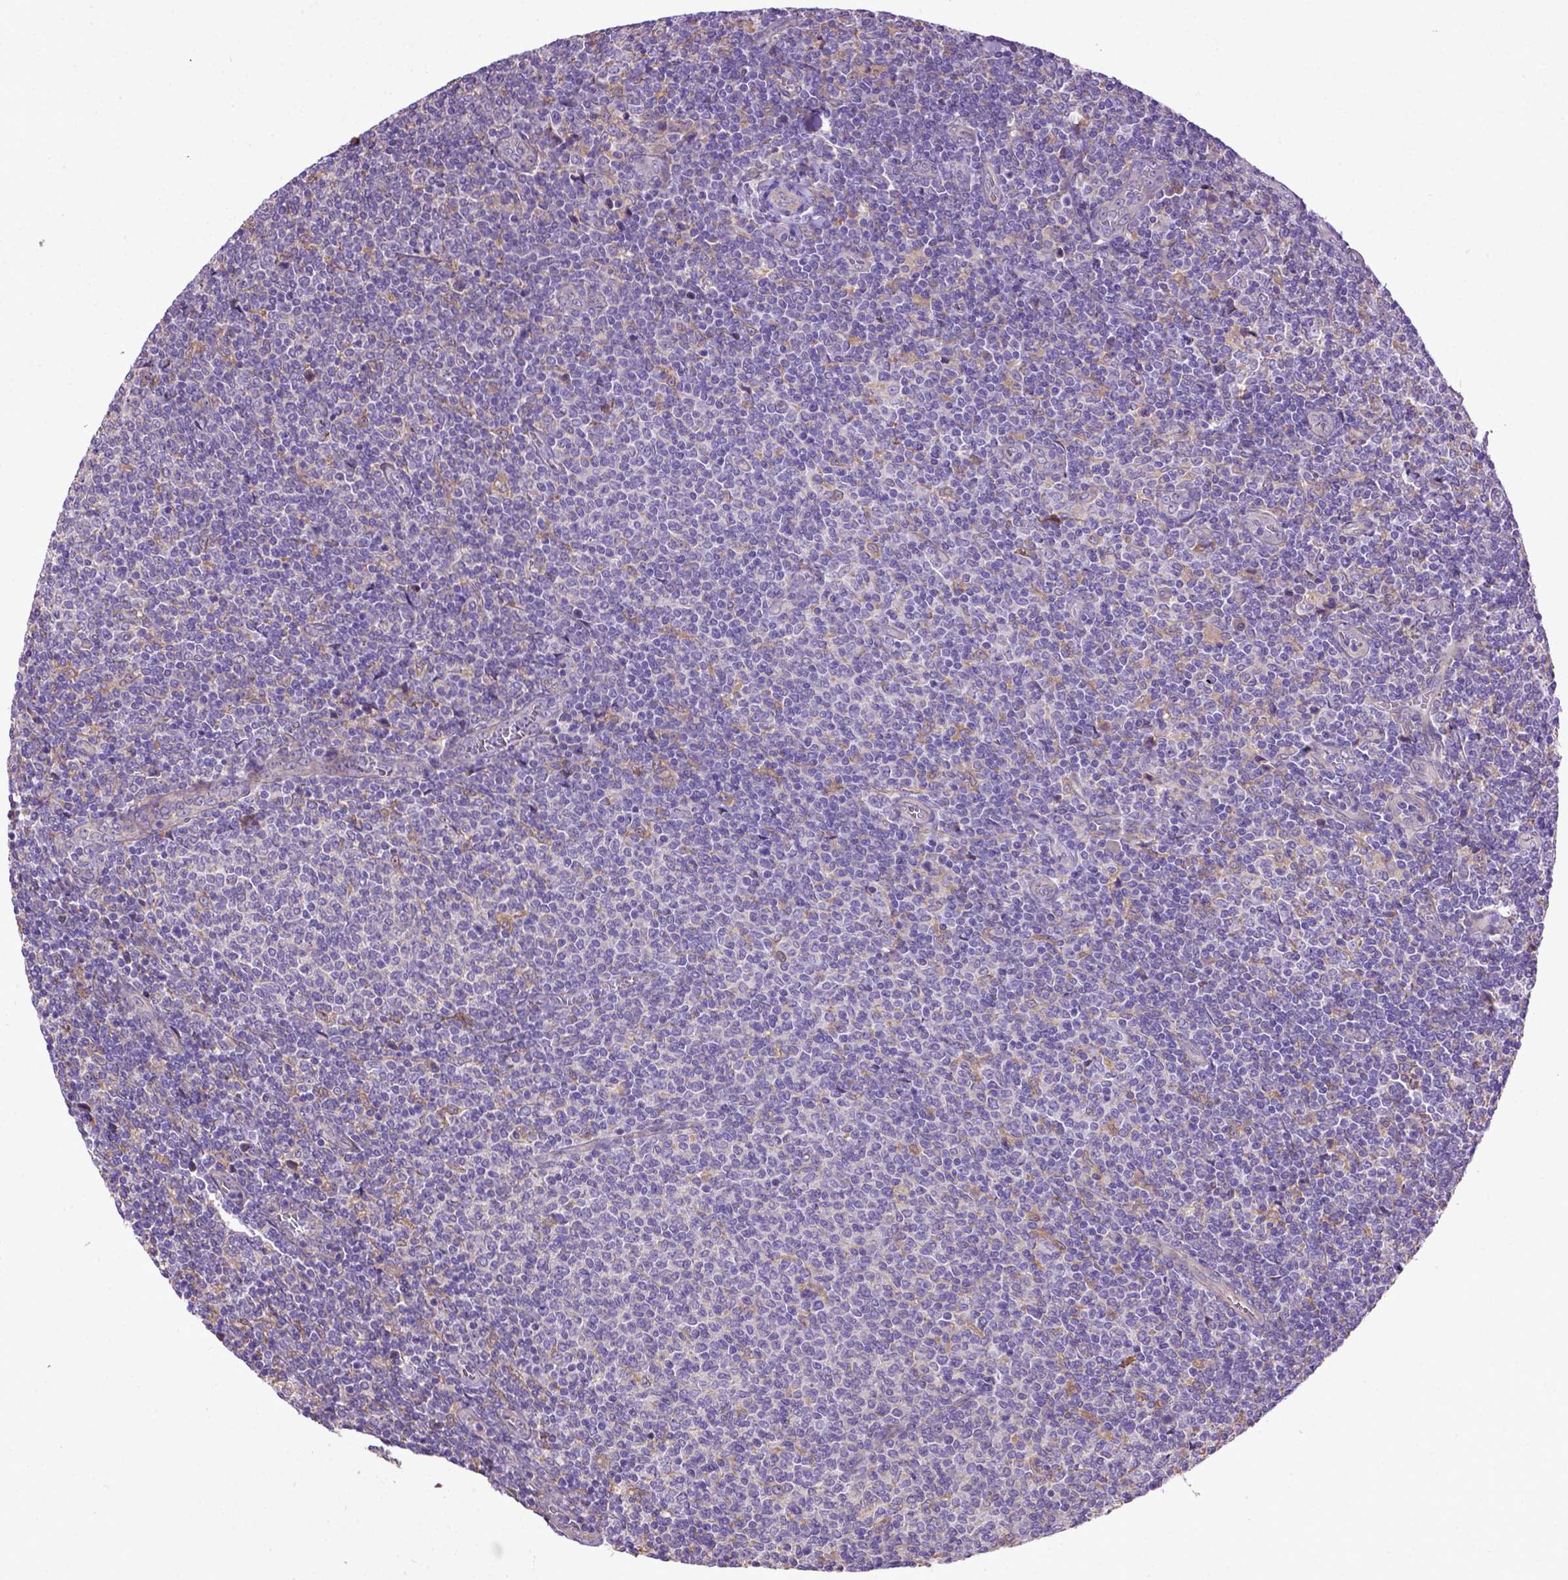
{"staining": {"intensity": "negative", "quantity": "none", "location": "none"}, "tissue": "lymphoma", "cell_type": "Tumor cells", "image_type": "cancer", "snomed": [{"axis": "morphology", "description": "Malignant lymphoma, non-Hodgkin's type, Low grade"}, {"axis": "topography", "description": "Lymph node"}], "caption": "Histopathology image shows no protein positivity in tumor cells of low-grade malignant lymphoma, non-Hodgkin's type tissue.", "gene": "DEPDC1B", "patient": {"sex": "male", "age": 52}}